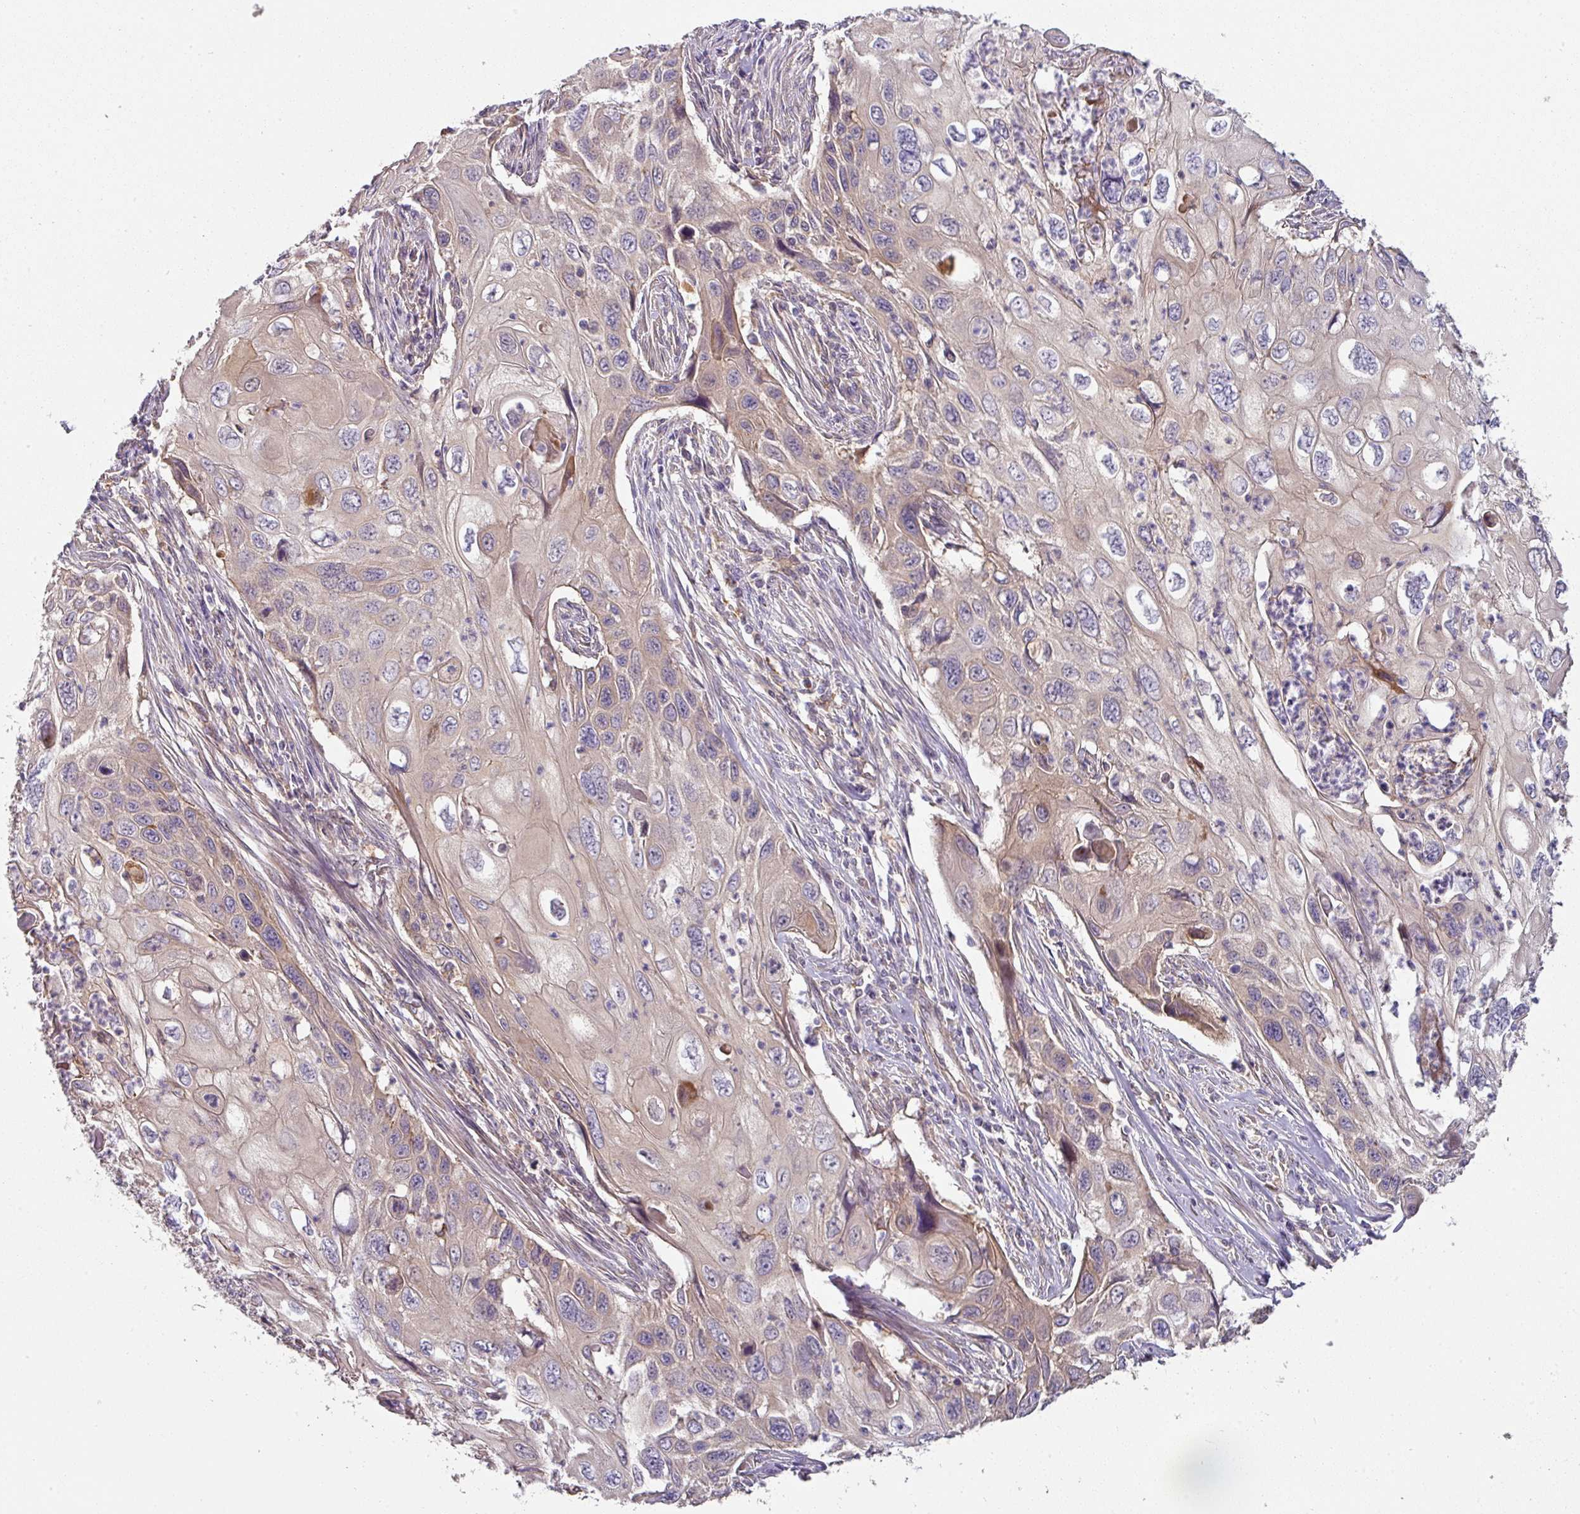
{"staining": {"intensity": "weak", "quantity": "<25%", "location": "cytoplasmic/membranous"}, "tissue": "cervical cancer", "cell_type": "Tumor cells", "image_type": "cancer", "snomed": [{"axis": "morphology", "description": "Squamous cell carcinoma, NOS"}, {"axis": "topography", "description": "Cervix"}], "caption": "This is an IHC micrograph of human cervical cancer (squamous cell carcinoma). There is no staining in tumor cells.", "gene": "C4orf48", "patient": {"sex": "female", "age": 70}}